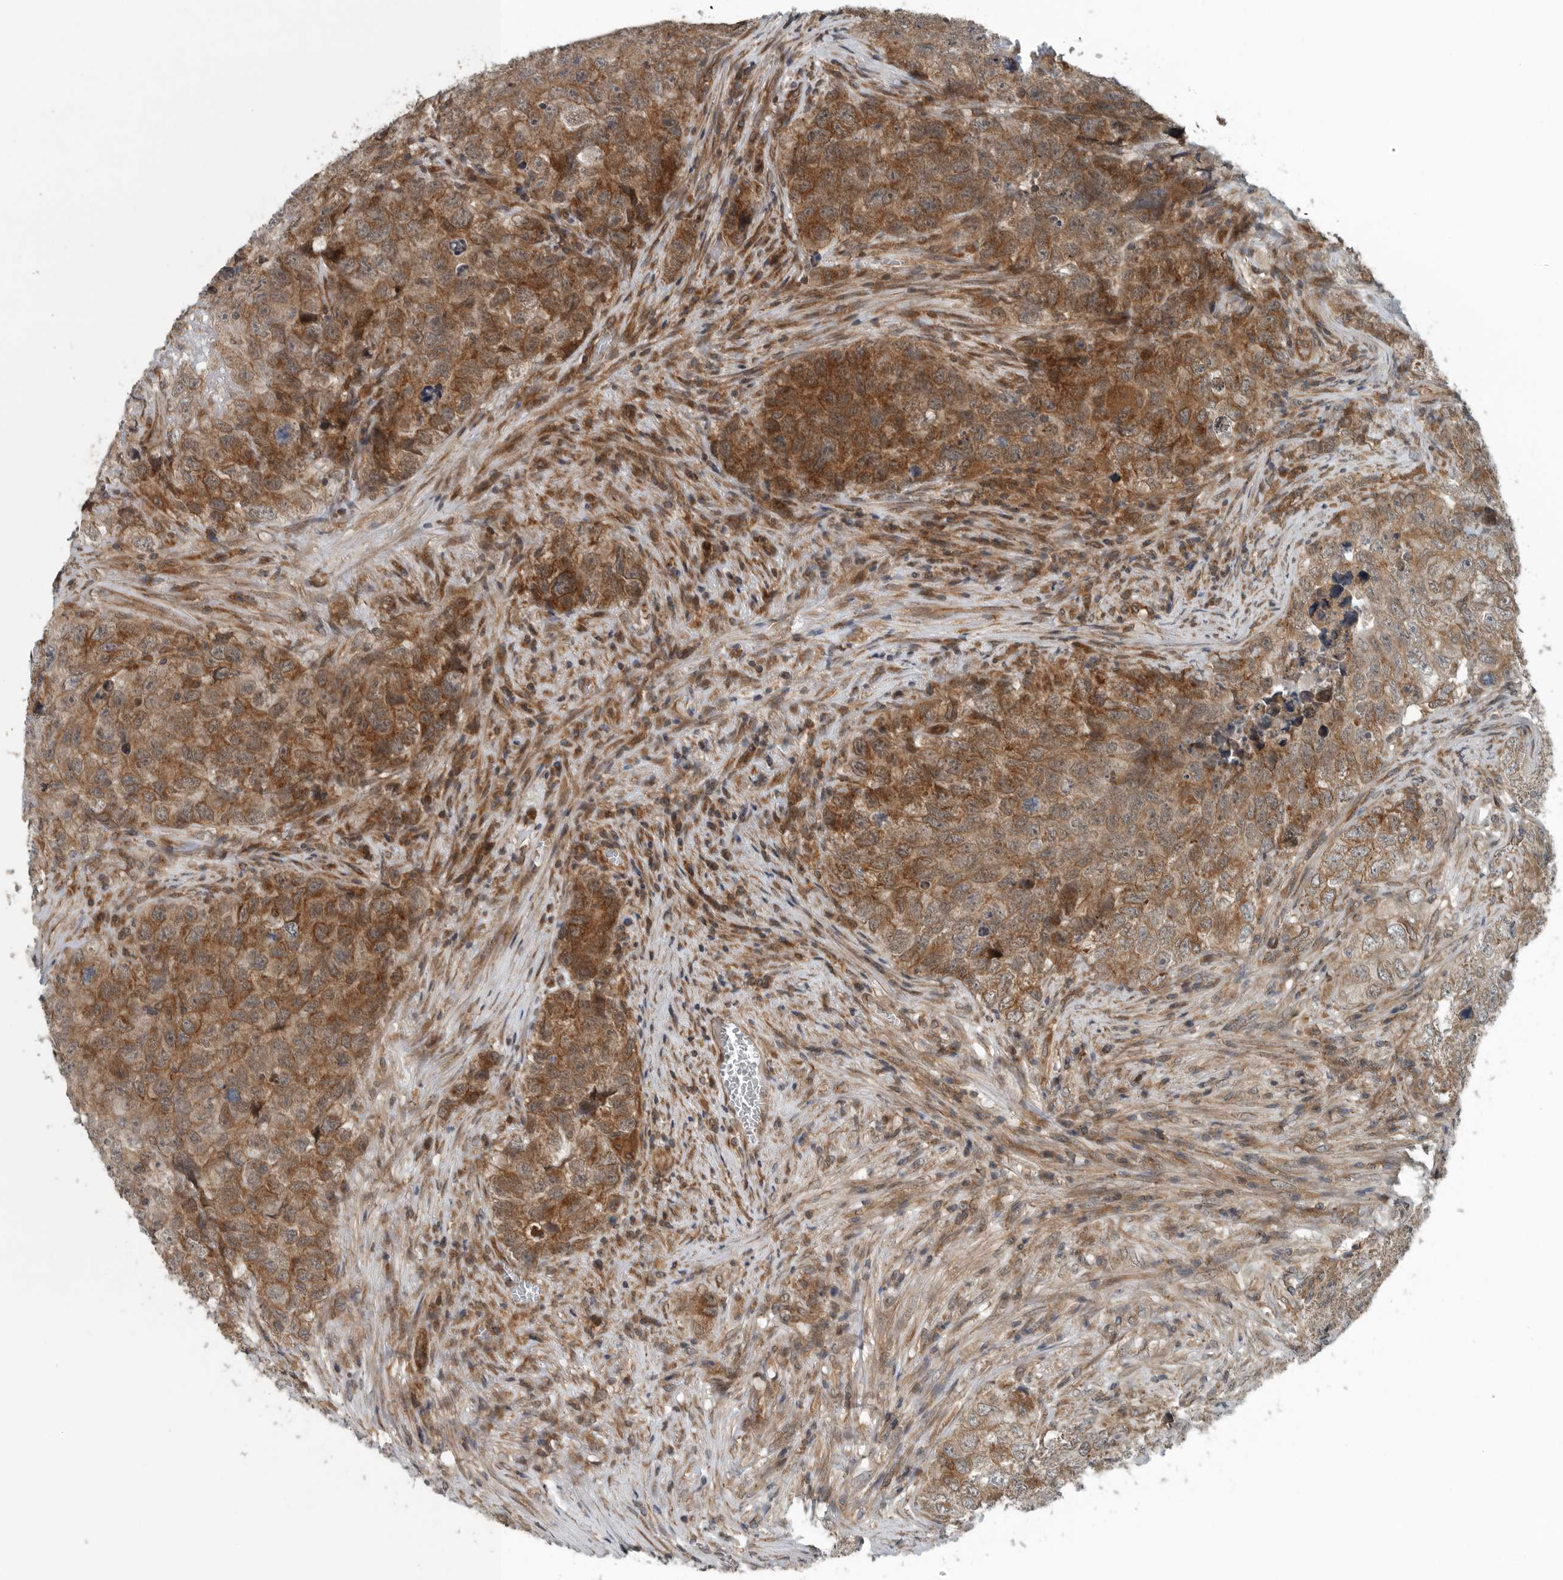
{"staining": {"intensity": "moderate", "quantity": ">75%", "location": "cytoplasmic/membranous"}, "tissue": "testis cancer", "cell_type": "Tumor cells", "image_type": "cancer", "snomed": [{"axis": "morphology", "description": "Seminoma, NOS"}, {"axis": "morphology", "description": "Carcinoma, Embryonal, NOS"}, {"axis": "topography", "description": "Testis"}], "caption": "Approximately >75% of tumor cells in embryonal carcinoma (testis) reveal moderate cytoplasmic/membranous protein expression as visualized by brown immunohistochemical staining.", "gene": "AMFR", "patient": {"sex": "male", "age": 43}}